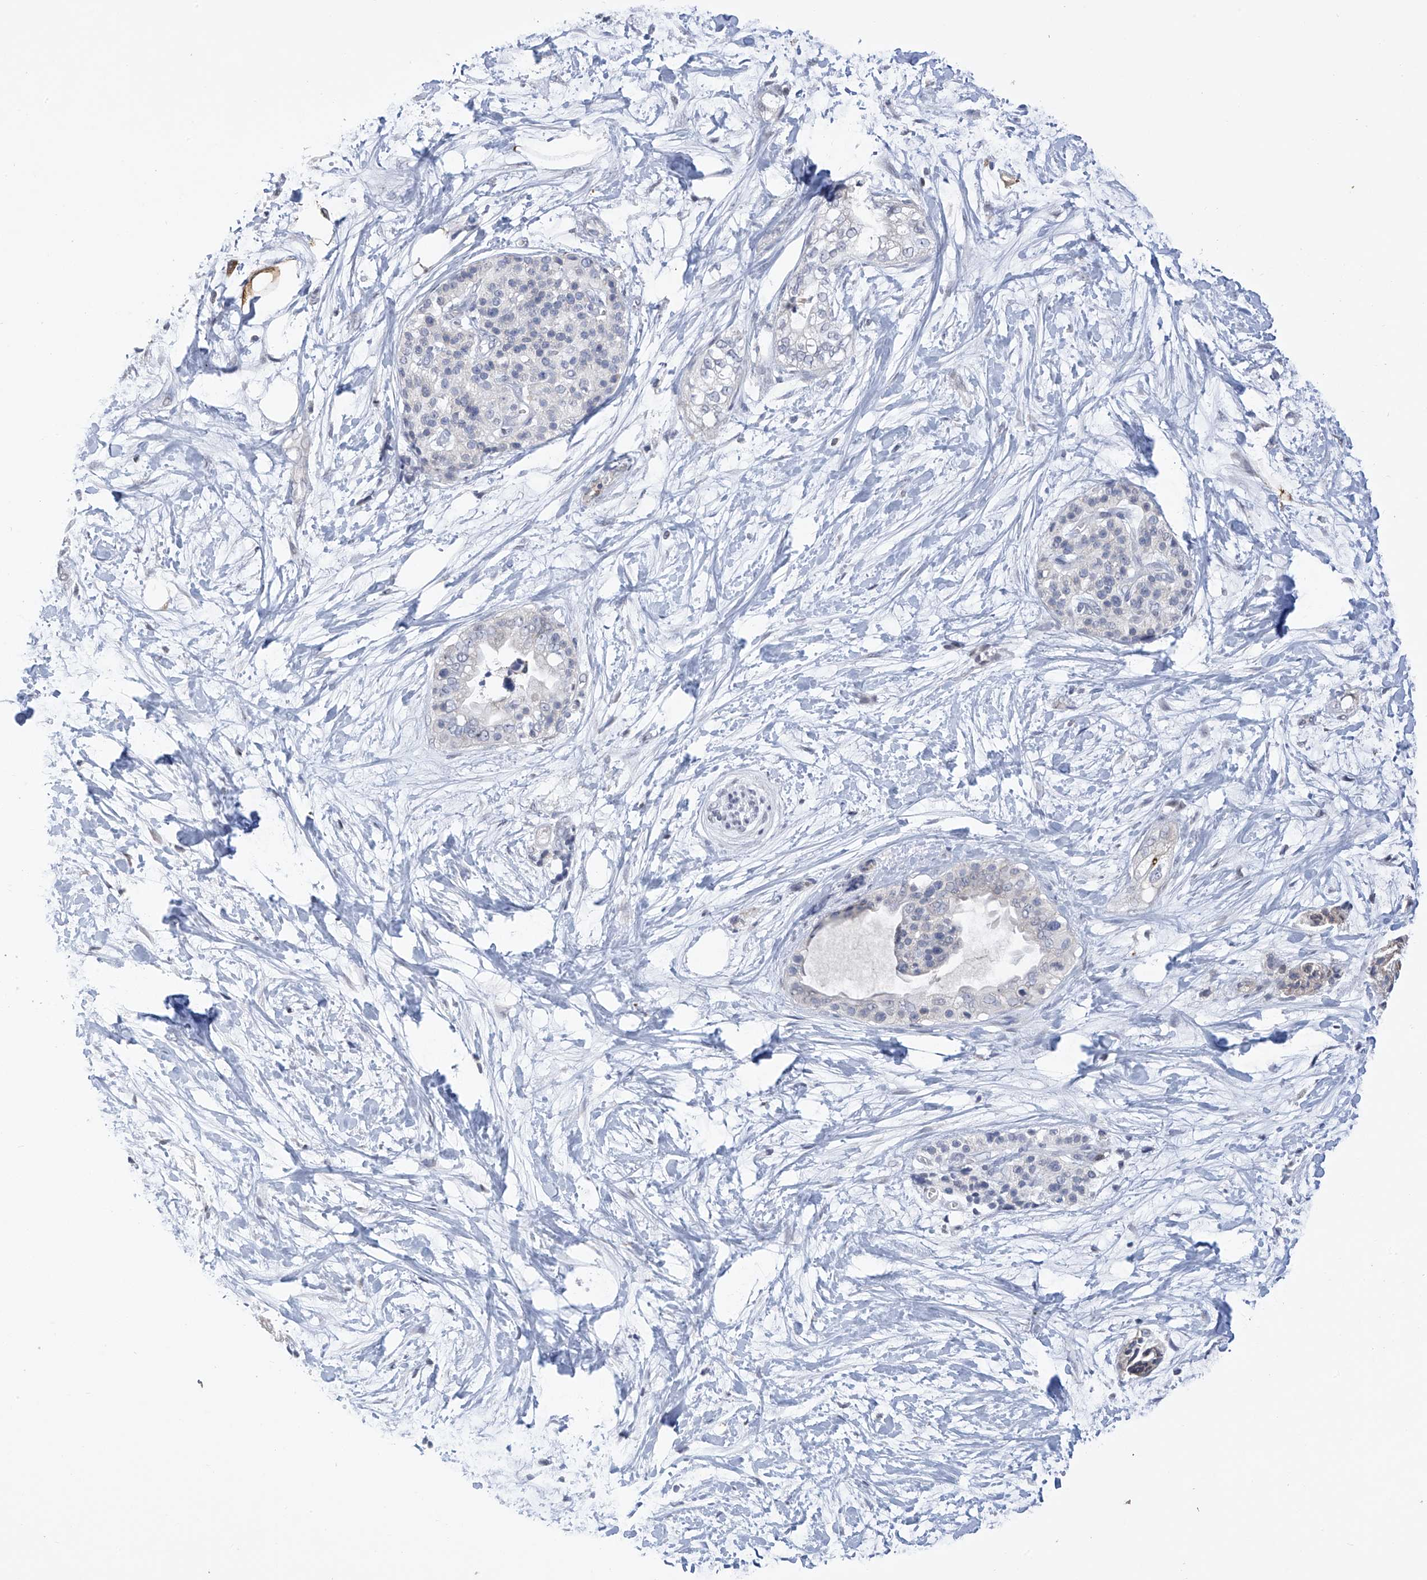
{"staining": {"intensity": "negative", "quantity": "none", "location": "none"}, "tissue": "pancreatic cancer", "cell_type": "Tumor cells", "image_type": "cancer", "snomed": [{"axis": "morphology", "description": "Adenocarcinoma, NOS"}, {"axis": "topography", "description": "Pancreas"}], "caption": "The IHC image has no significant expression in tumor cells of pancreatic adenocarcinoma tissue.", "gene": "SLCO4A1", "patient": {"sex": "male", "age": 68}}